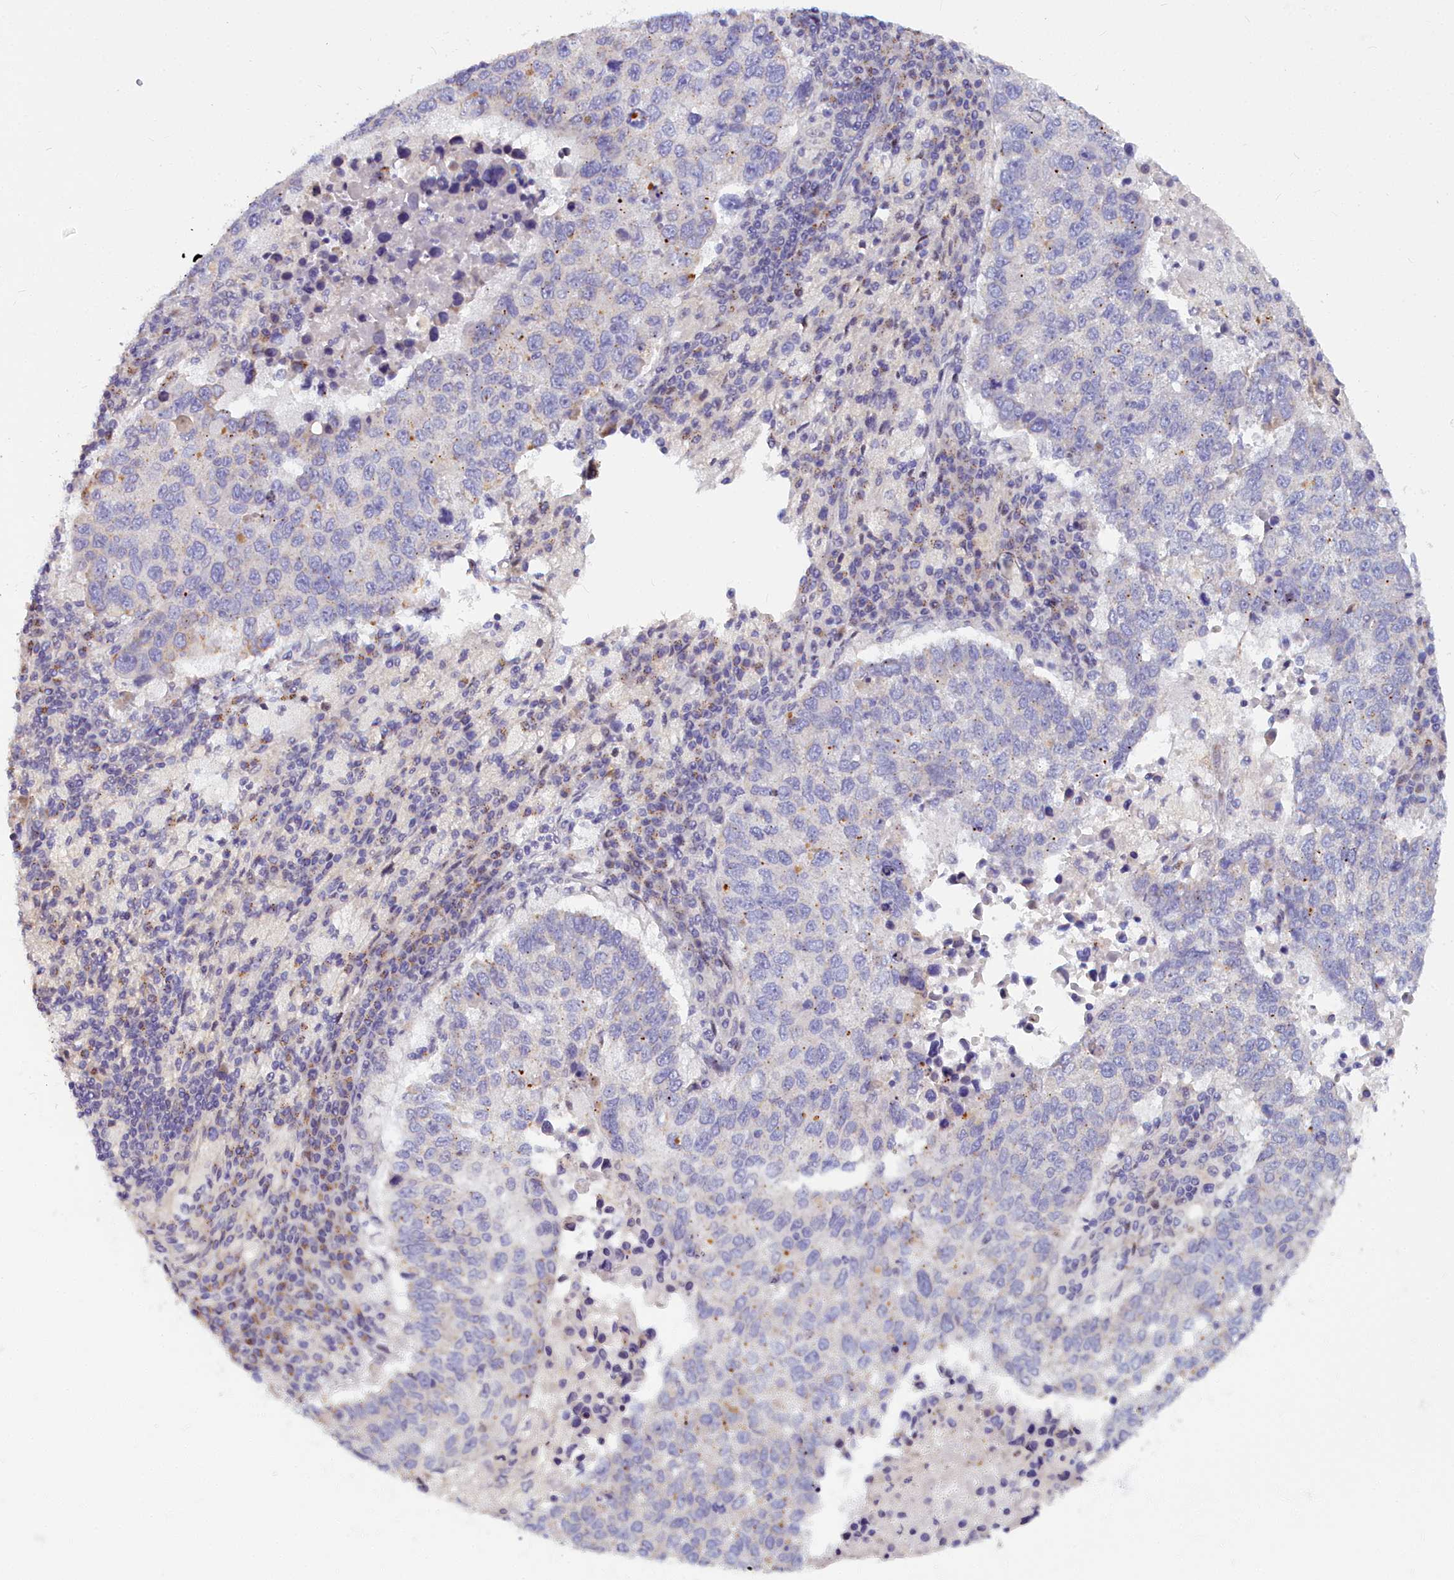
{"staining": {"intensity": "weak", "quantity": "<25%", "location": "cytoplasmic/membranous"}, "tissue": "lung cancer", "cell_type": "Tumor cells", "image_type": "cancer", "snomed": [{"axis": "morphology", "description": "Squamous cell carcinoma, NOS"}, {"axis": "topography", "description": "Lung"}], "caption": "High power microscopy image of an immunohistochemistry (IHC) histopathology image of squamous cell carcinoma (lung), revealing no significant positivity in tumor cells.", "gene": "WDPCP", "patient": {"sex": "male", "age": 73}}